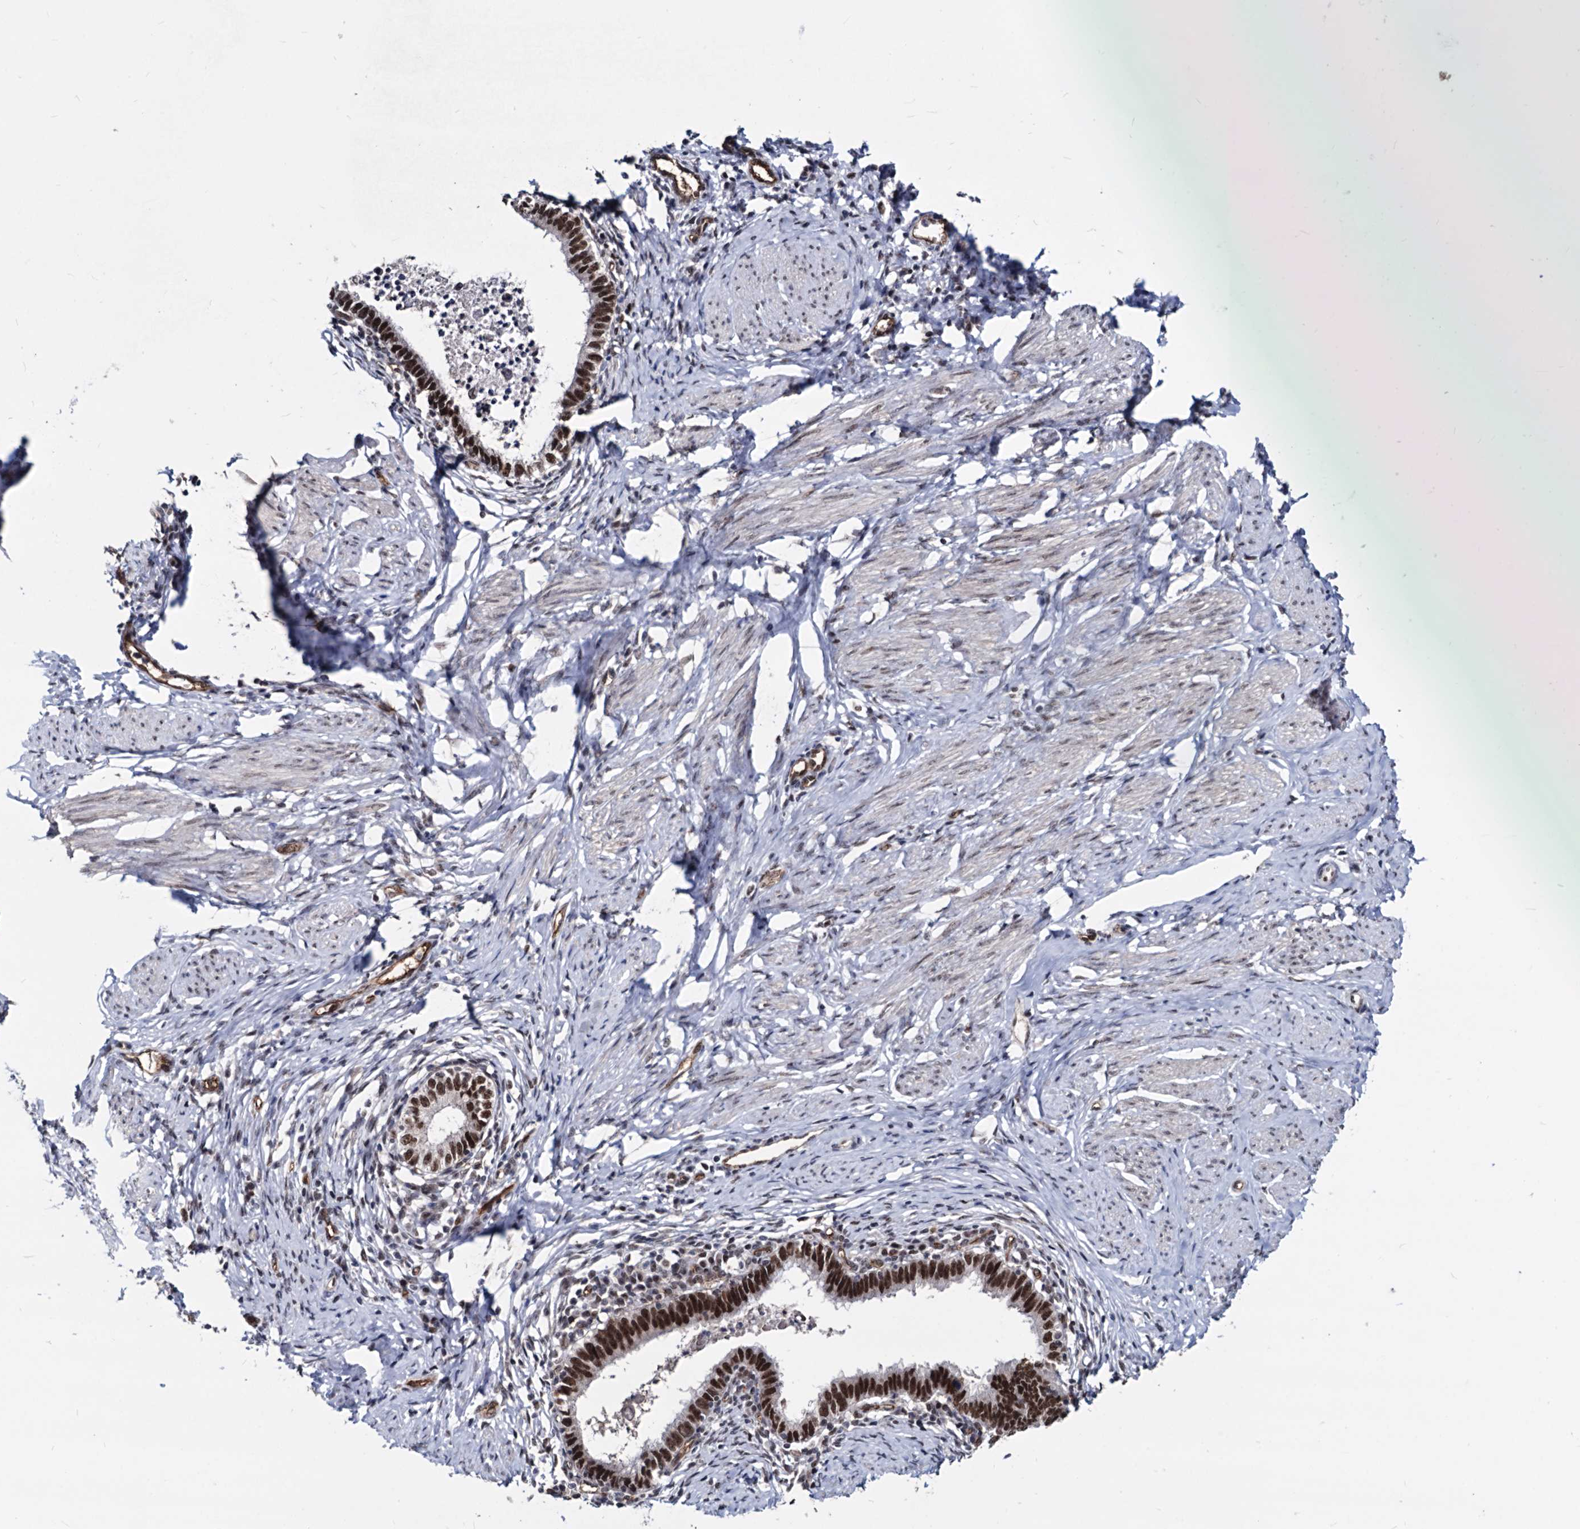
{"staining": {"intensity": "strong", "quantity": ">75%", "location": "nuclear"}, "tissue": "cervical cancer", "cell_type": "Tumor cells", "image_type": "cancer", "snomed": [{"axis": "morphology", "description": "Adenocarcinoma, NOS"}, {"axis": "topography", "description": "Cervix"}], "caption": "A brown stain labels strong nuclear staining of a protein in adenocarcinoma (cervical) tumor cells. The protein of interest is stained brown, and the nuclei are stained in blue (DAB (3,3'-diaminobenzidine) IHC with brightfield microscopy, high magnification).", "gene": "GALNT11", "patient": {"sex": "female", "age": 36}}